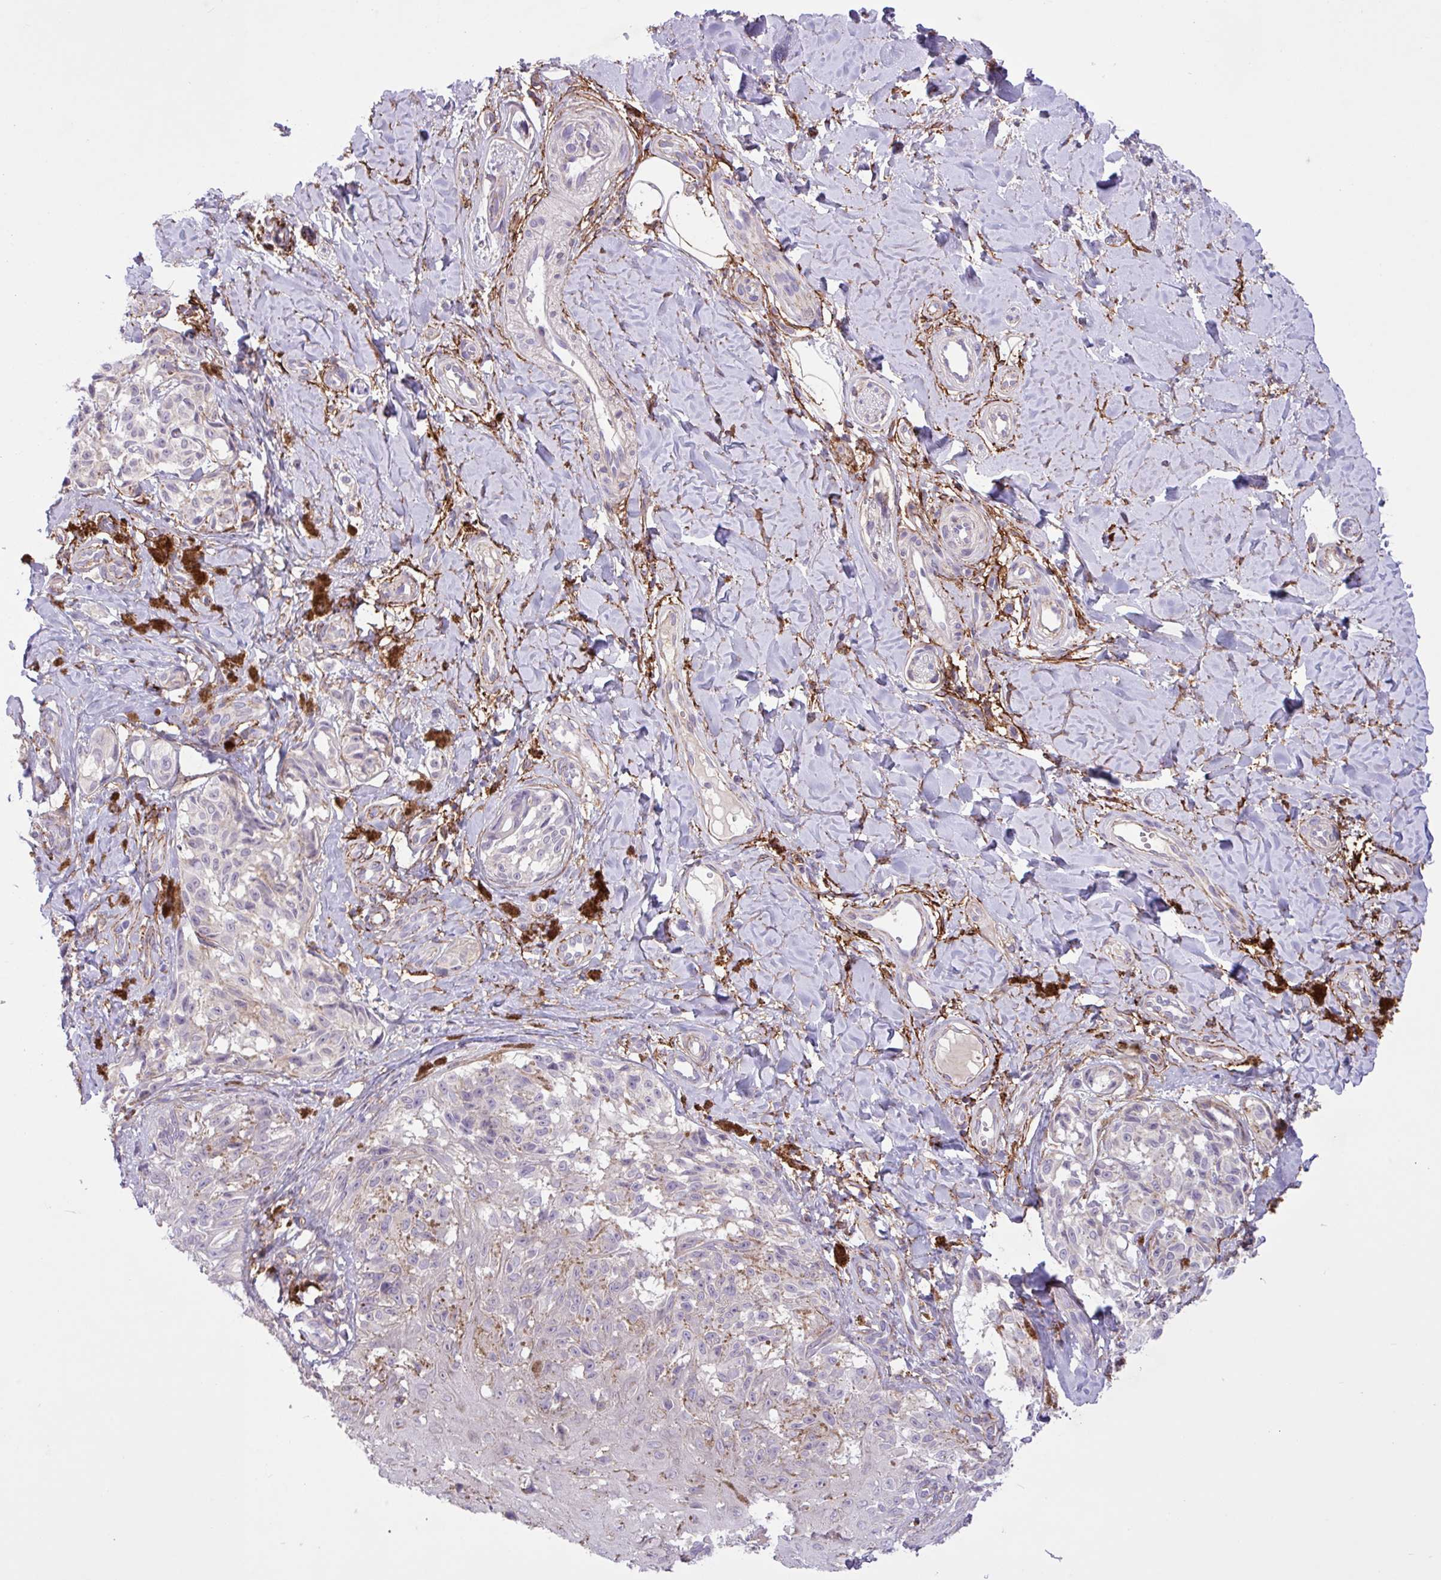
{"staining": {"intensity": "negative", "quantity": "none", "location": "none"}, "tissue": "melanoma", "cell_type": "Tumor cells", "image_type": "cancer", "snomed": [{"axis": "morphology", "description": "Malignant melanoma, NOS"}, {"axis": "topography", "description": "Skin"}], "caption": "High power microscopy photomicrograph of an immunohistochemistry histopathology image of melanoma, revealing no significant expression in tumor cells. (DAB (3,3'-diaminobenzidine) immunohistochemistry (IHC) visualized using brightfield microscopy, high magnification).", "gene": "CD248", "patient": {"sex": "female", "age": 65}}